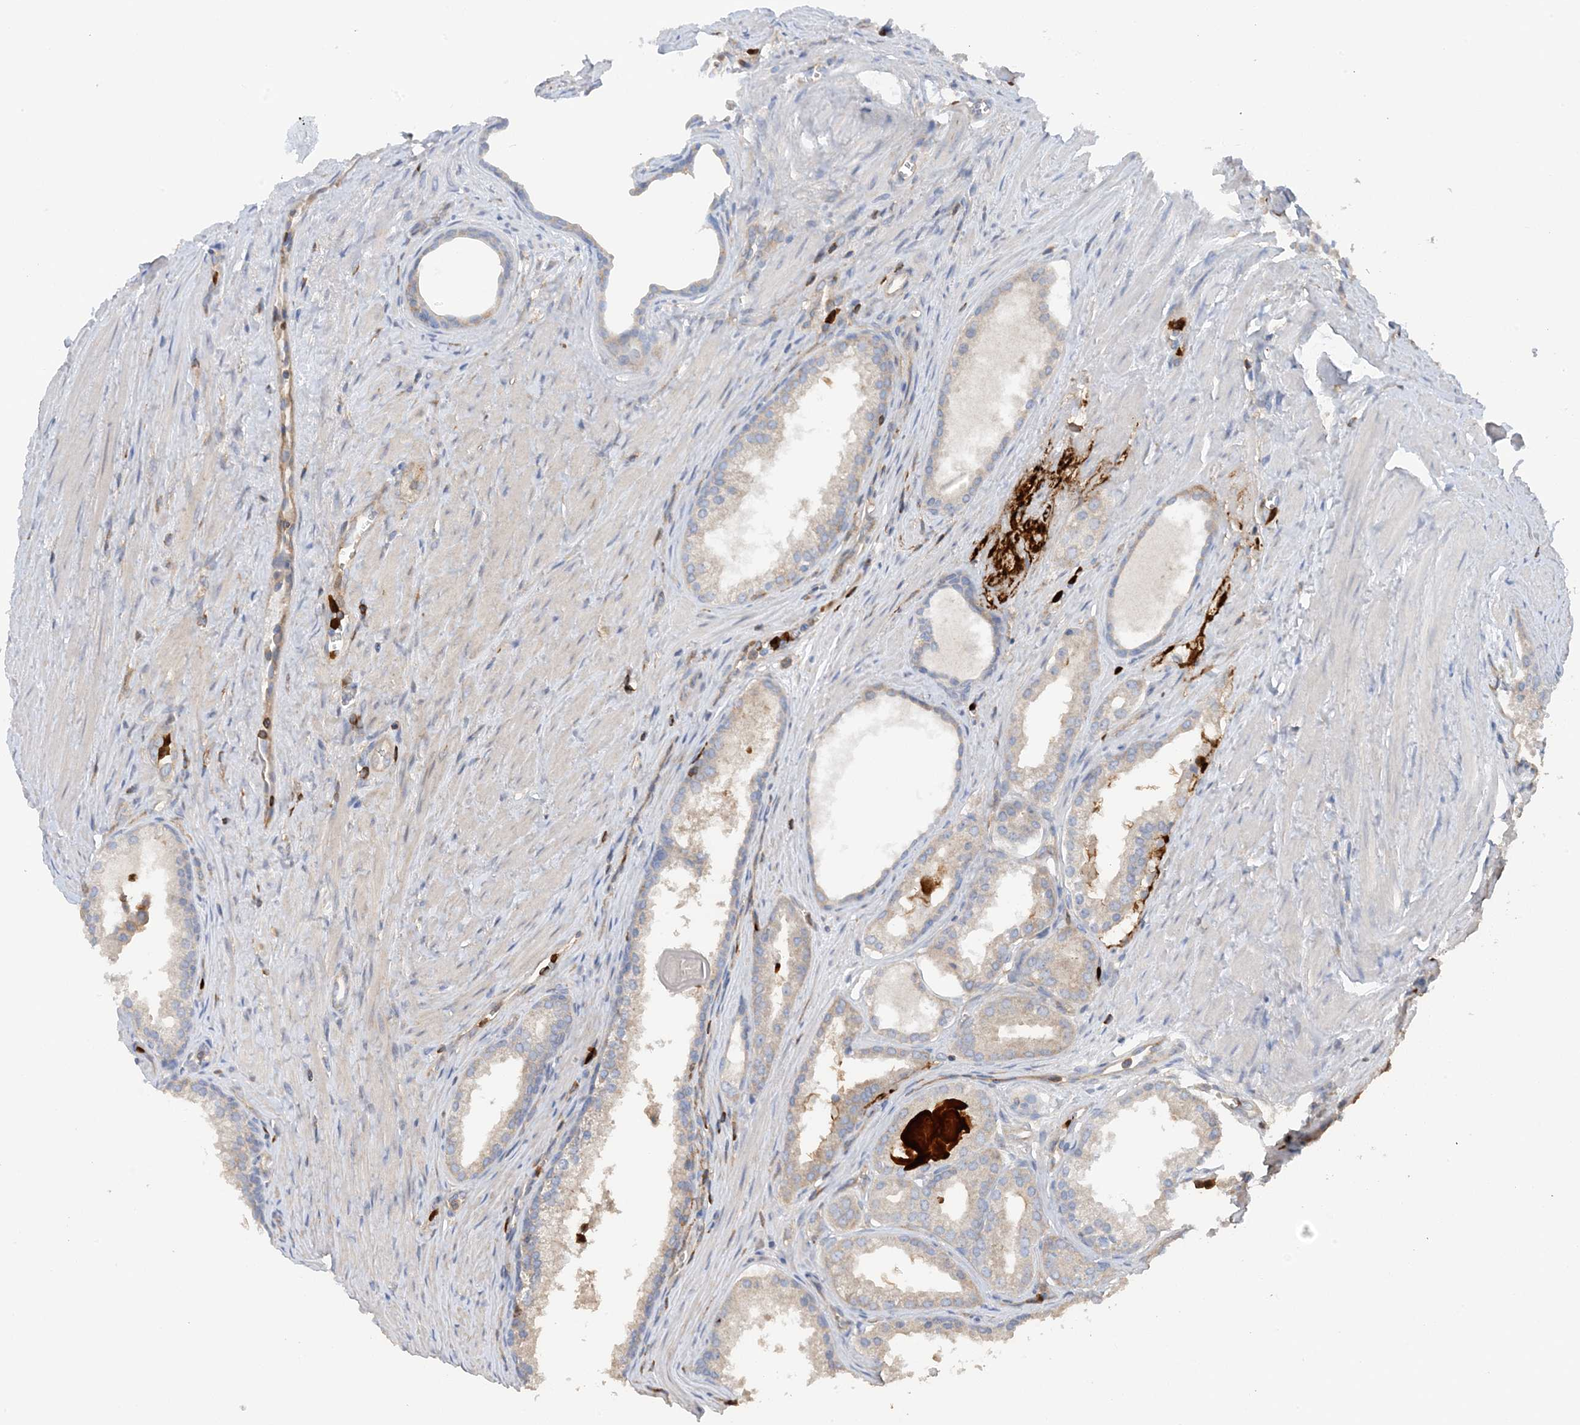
{"staining": {"intensity": "weak", "quantity": "25%-75%", "location": "cytoplasmic/membranous"}, "tissue": "prostate cancer", "cell_type": "Tumor cells", "image_type": "cancer", "snomed": [{"axis": "morphology", "description": "Adenocarcinoma, High grade"}, {"axis": "topography", "description": "Prostate"}], "caption": "A photomicrograph of human prostate cancer (high-grade adenocarcinoma) stained for a protein displays weak cytoplasmic/membranous brown staining in tumor cells.", "gene": "PHACTR2", "patient": {"sex": "male", "age": 68}}